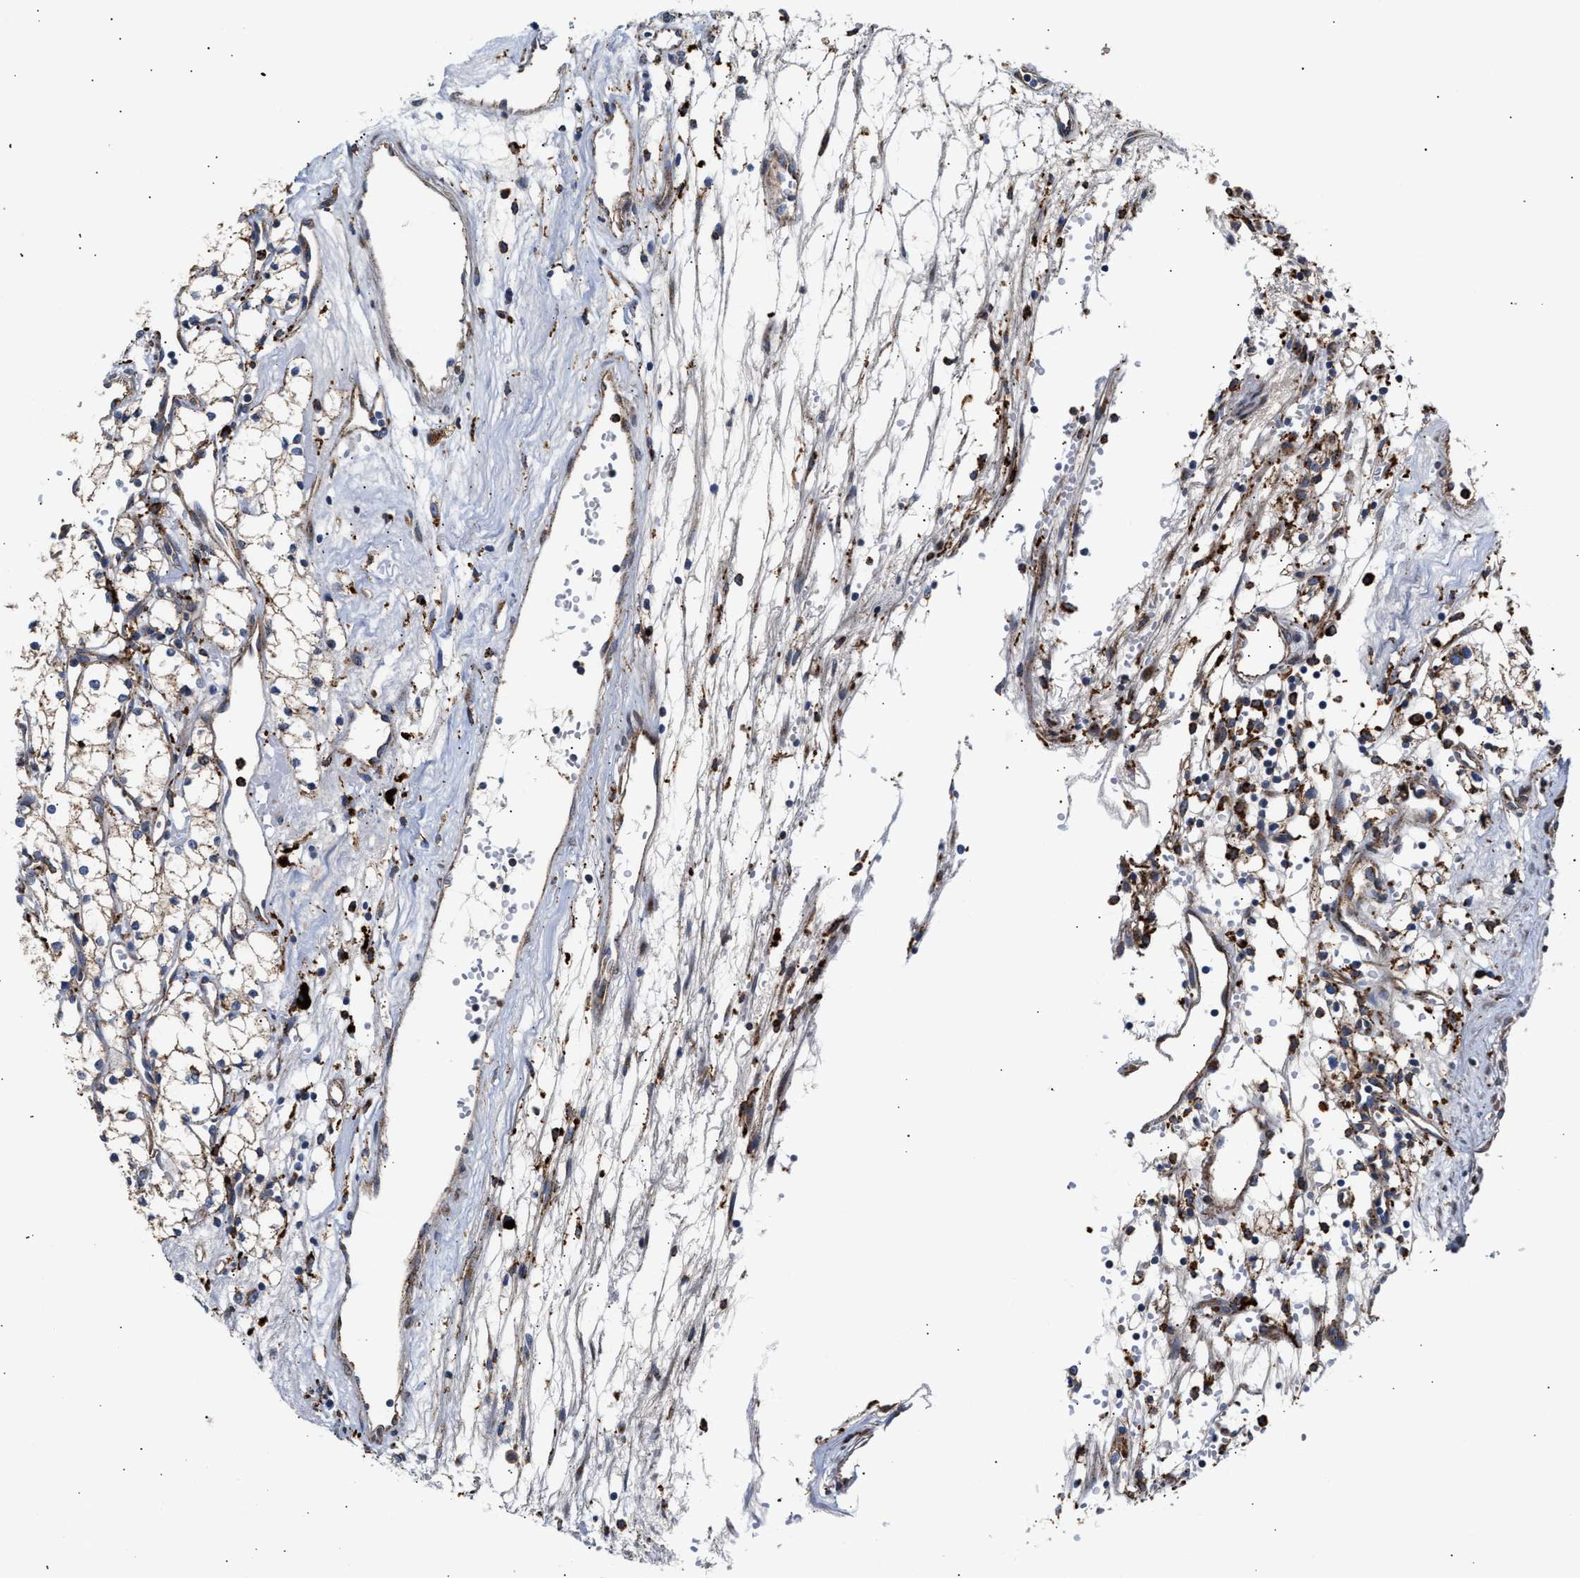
{"staining": {"intensity": "moderate", "quantity": ">75%", "location": "cytoplasmic/membranous"}, "tissue": "renal cancer", "cell_type": "Tumor cells", "image_type": "cancer", "snomed": [{"axis": "morphology", "description": "Adenocarcinoma, NOS"}, {"axis": "topography", "description": "Kidney"}], "caption": "Immunohistochemistry image of adenocarcinoma (renal) stained for a protein (brown), which exhibits medium levels of moderate cytoplasmic/membranous staining in approximately >75% of tumor cells.", "gene": "CCDC146", "patient": {"sex": "male", "age": 59}}